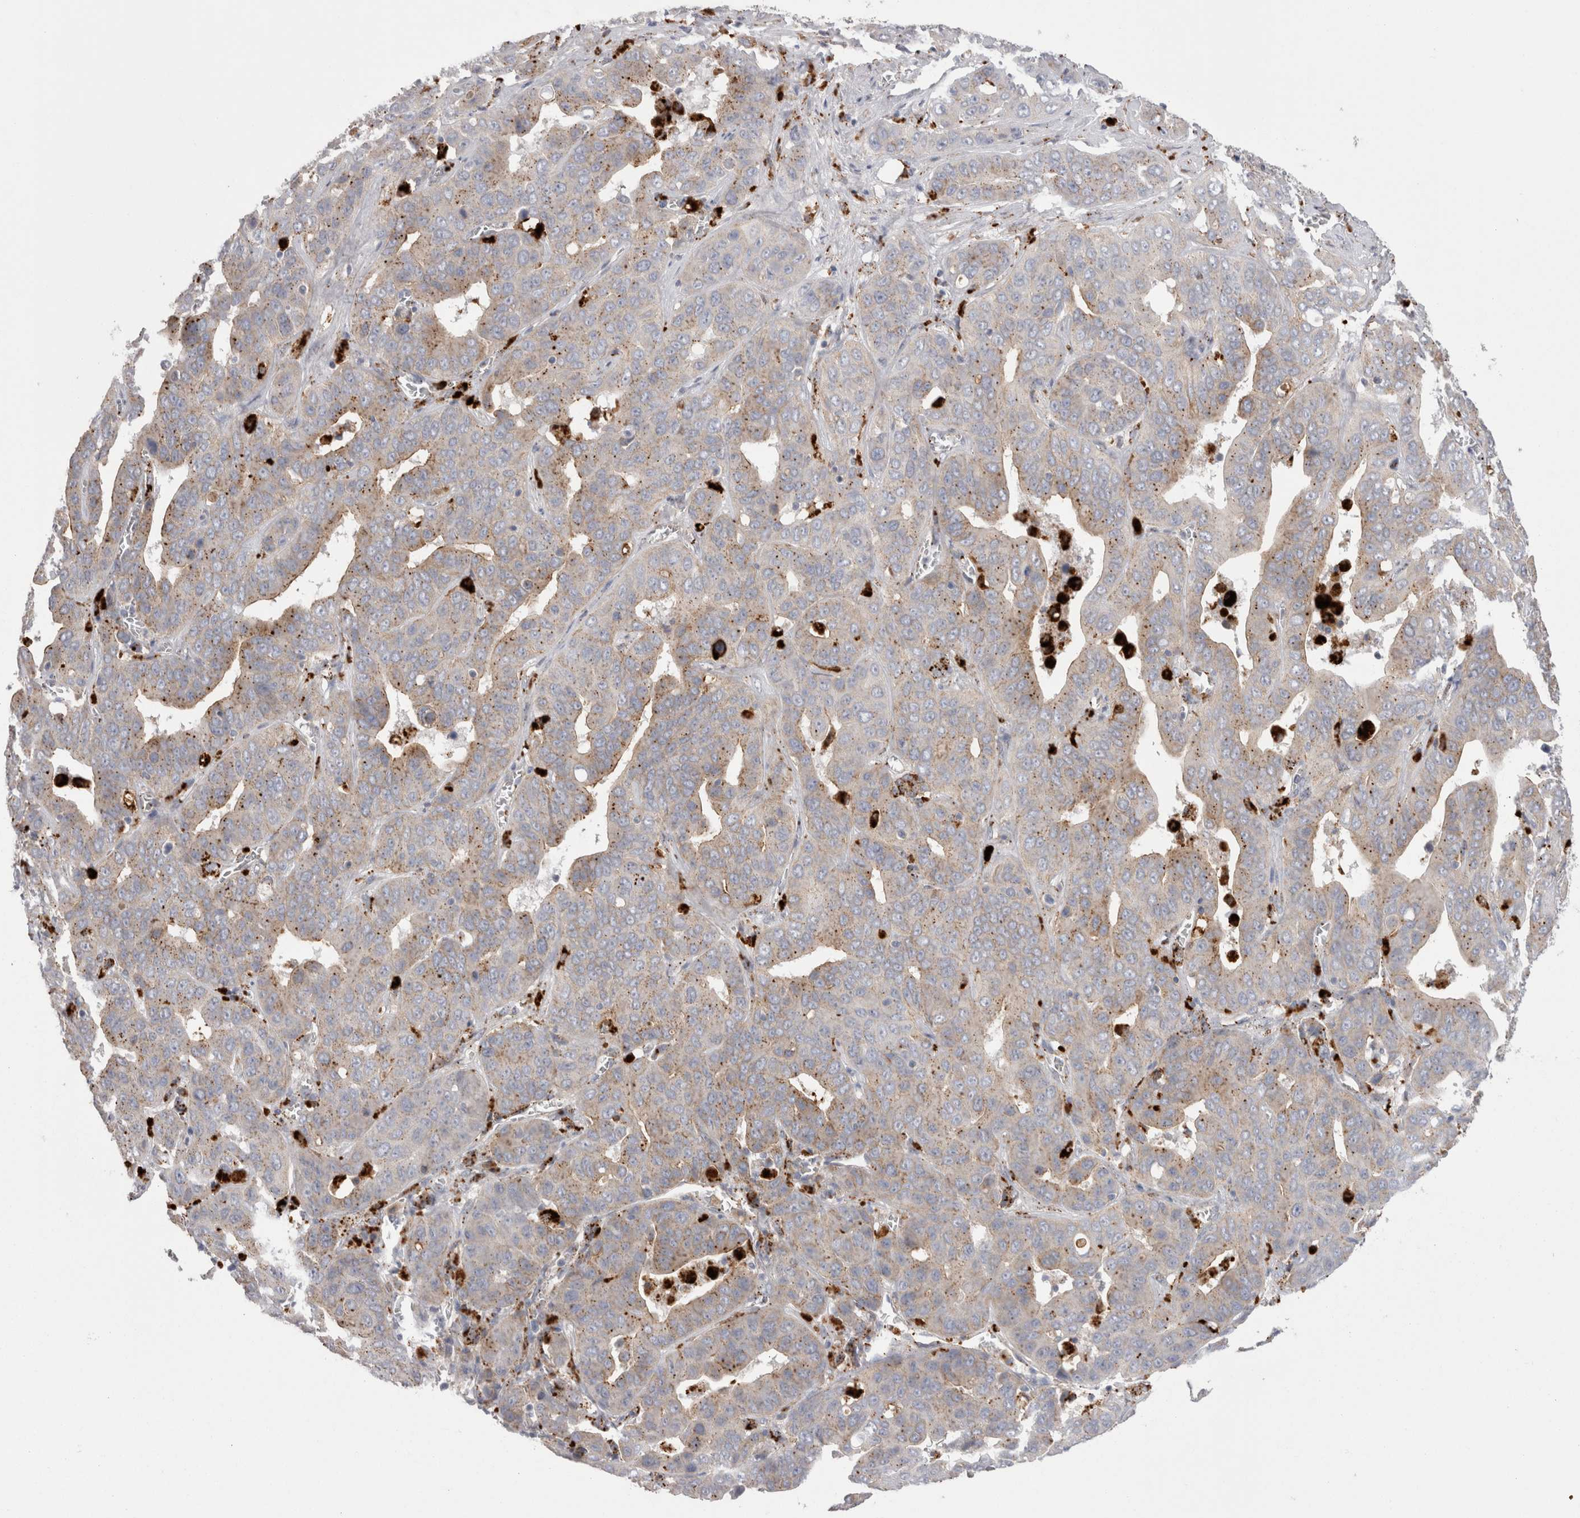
{"staining": {"intensity": "weak", "quantity": "25%-75%", "location": "cytoplasmic/membranous"}, "tissue": "liver cancer", "cell_type": "Tumor cells", "image_type": "cancer", "snomed": [{"axis": "morphology", "description": "Cholangiocarcinoma"}, {"axis": "topography", "description": "Liver"}], "caption": "Human cholangiocarcinoma (liver) stained with a brown dye shows weak cytoplasmic/membranous positive positivity in approximately 25%-75% of tumor cells.", "gene": "EPDR1", "patient": {"sex": "female", "age": 52}}